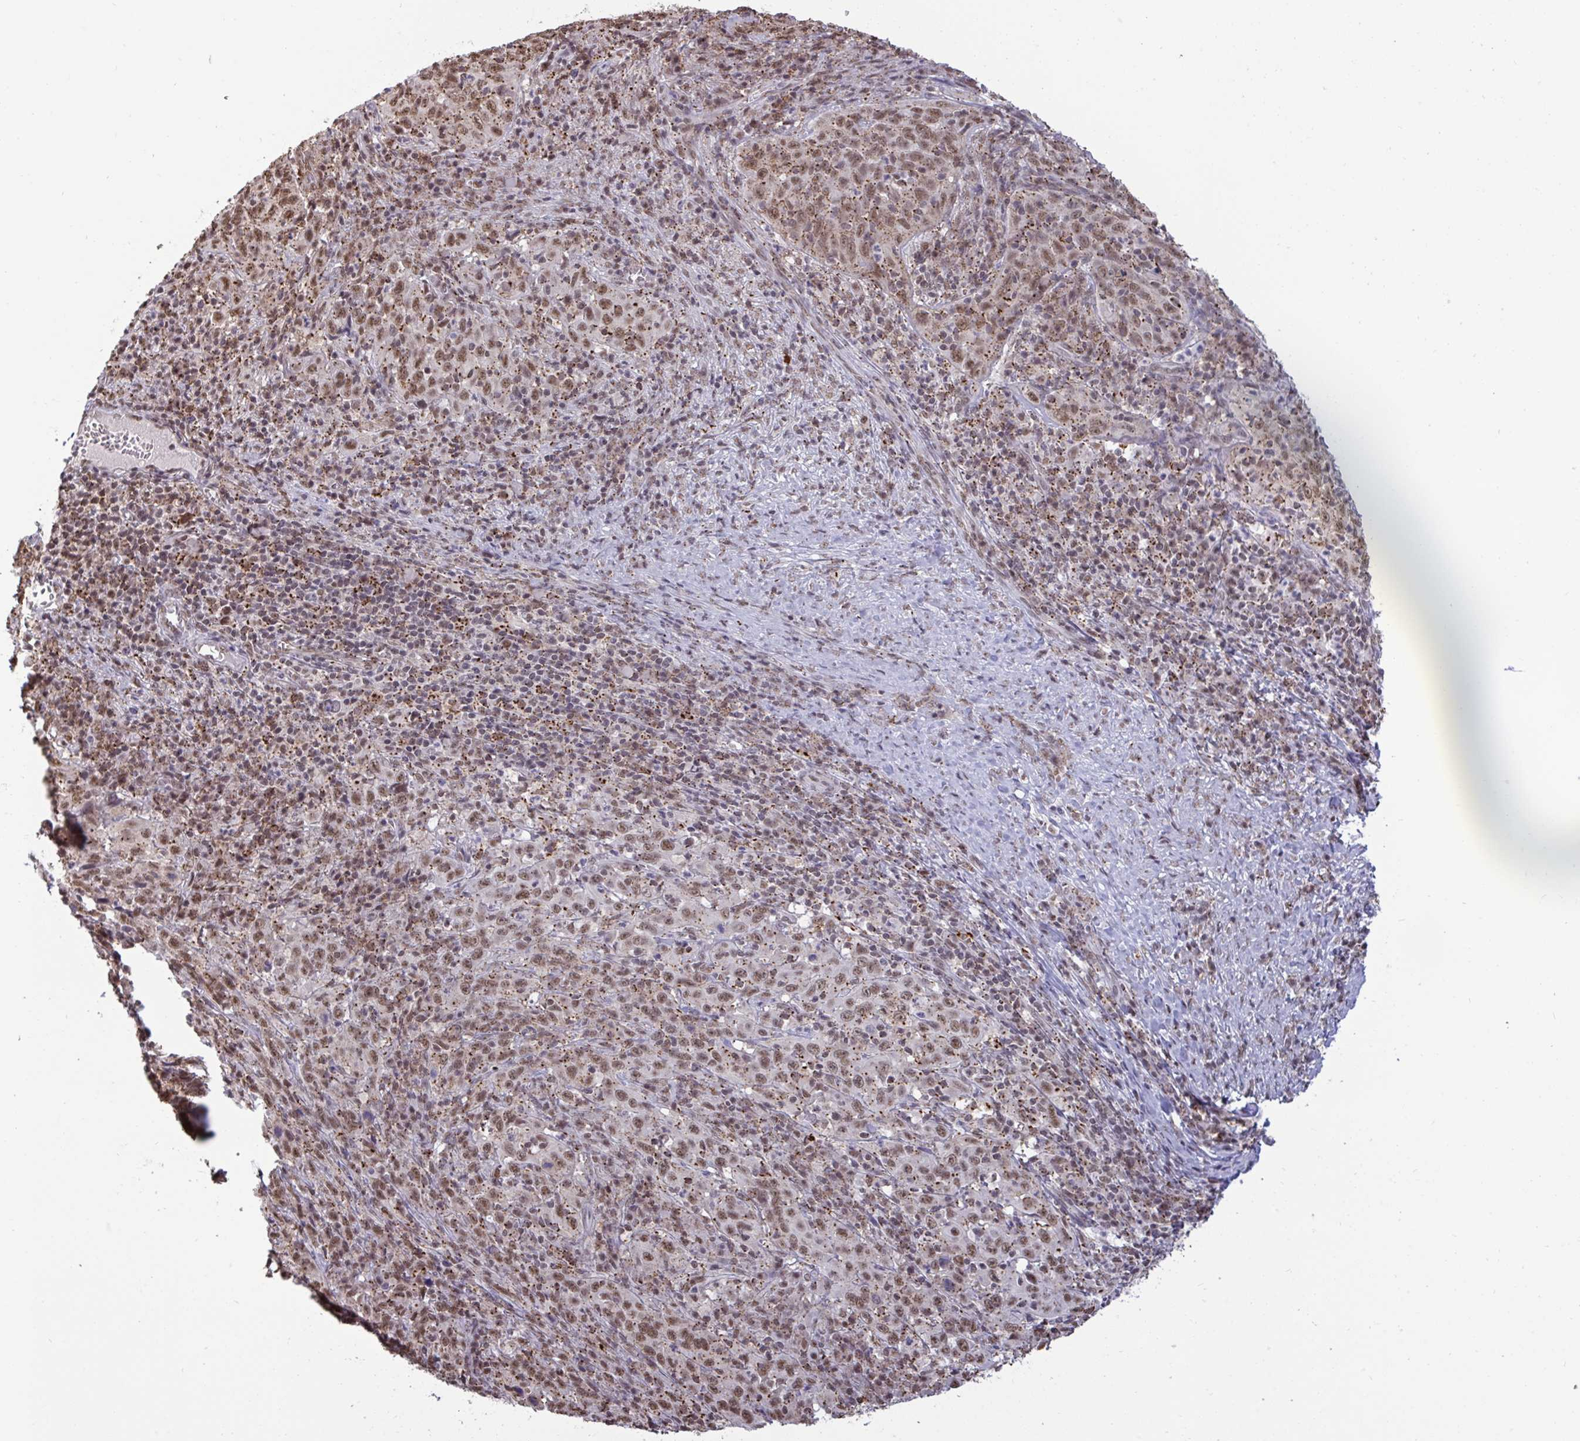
{"staining": {"intensity": "moderate", "quantity": ">75%", "location": "cytoplasmic/membranous,nuclear"}, "tissue": "cervical cancer", "cell_type": "Tumor cells", "image_type": "cancer", "snomed": [{"axis": "morphology", "description": "Squamous cell carcinoma, NOS"}, {"axis": "topography", "description": "Cervix"}], "caption": "This is a histology image of immunohistochemistry (IHC) staining of cervical squamous cell carcinoma, which shows moderate expression in the cytoplasmic/membranous and nuclear of tumor cells.", "gene": "PUF60", "patient": {"sex": "female", "age": 46}}